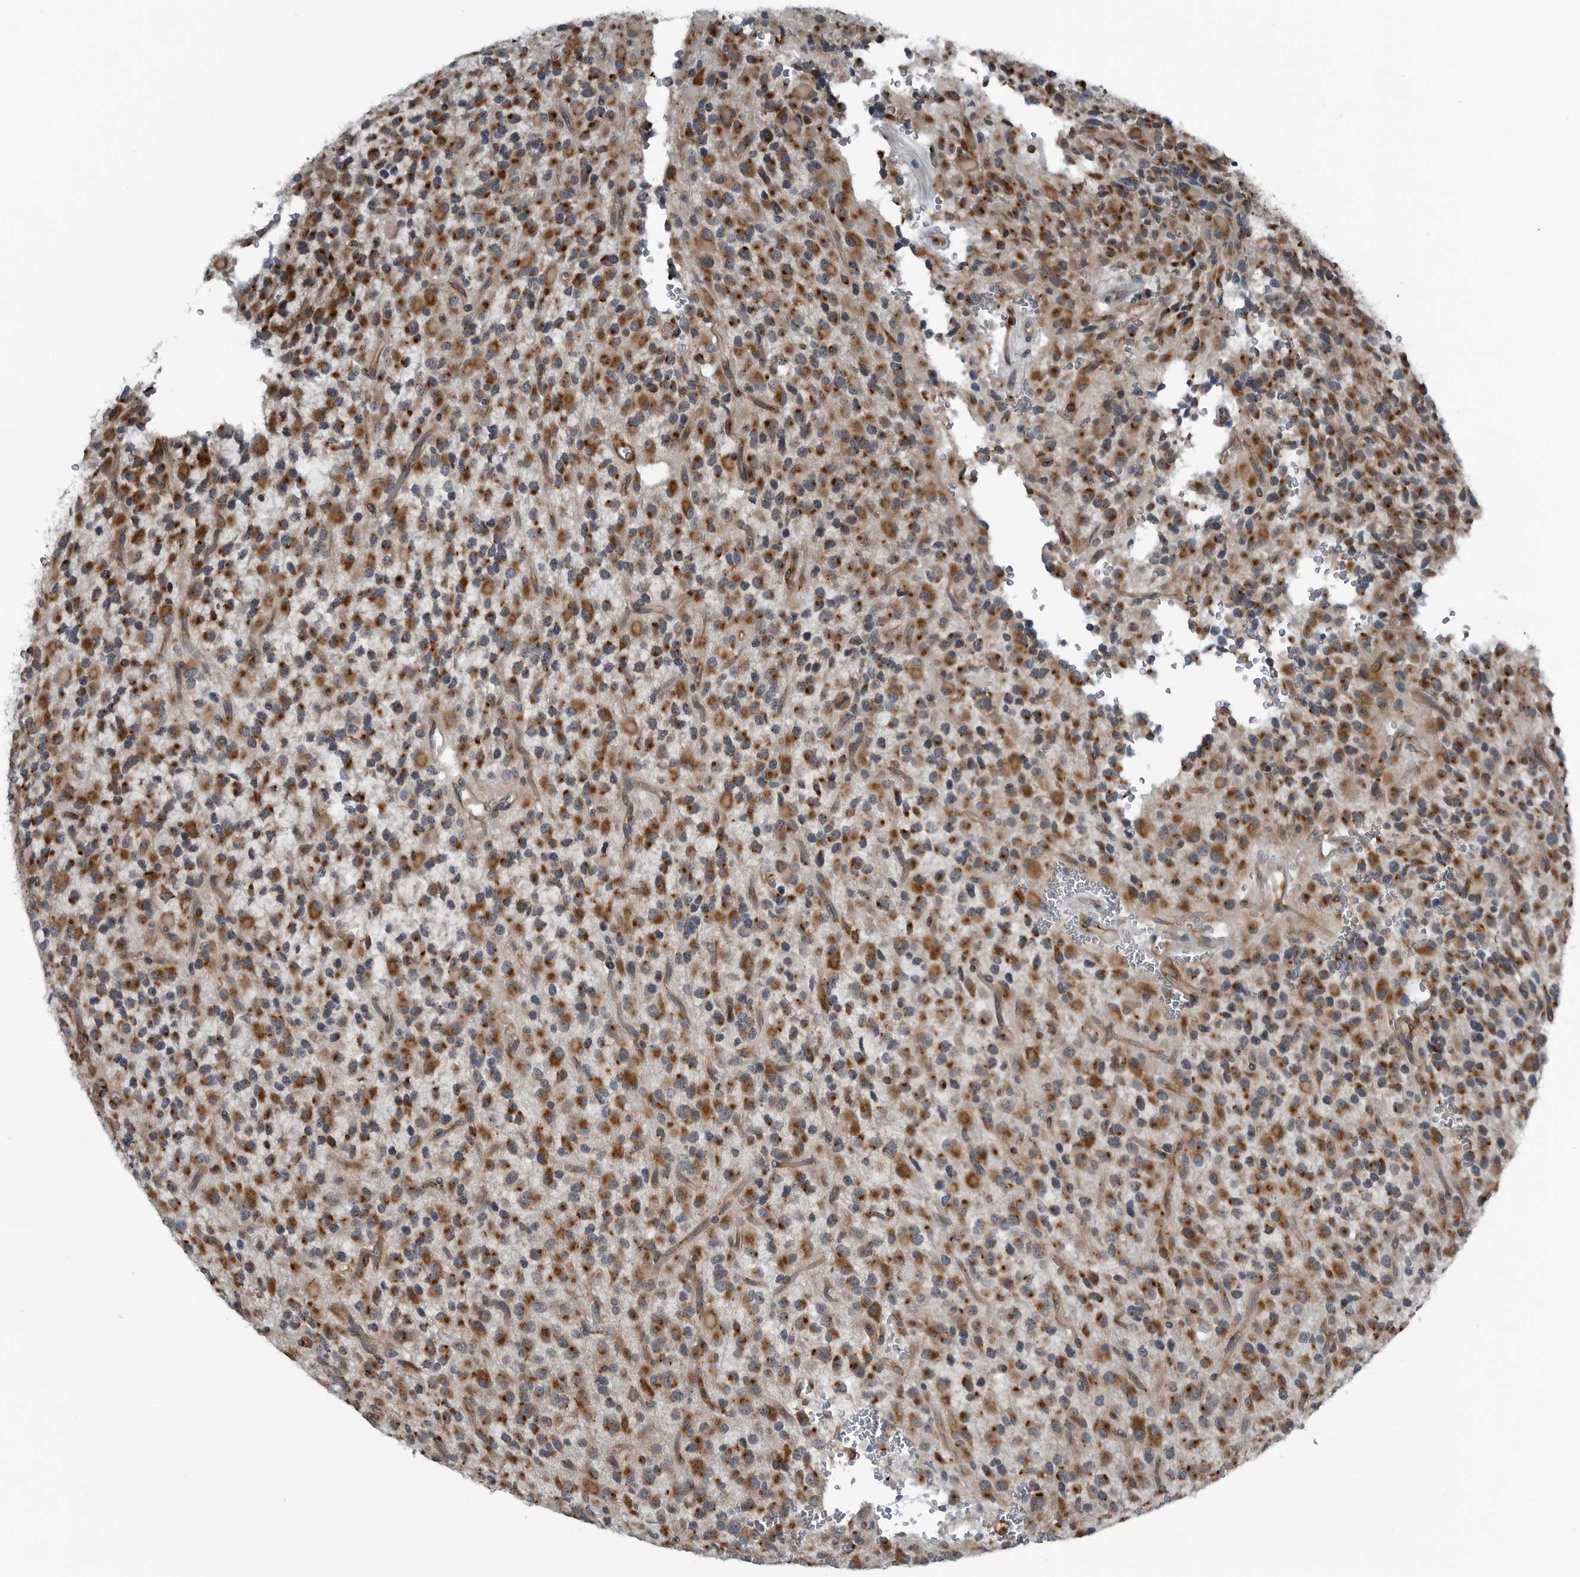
{"staining": {"intensity": "strong", "quantity": "25%-75%", "location": "cytoplasmic/membranous"}, "tissue": "glioma", "cell_type": "Tumor cells", "image_type": "cancer", "snomed": [{"axis": "morphology", "description": "Glioma, malignant, High grade"}, {"axis": "topography", "description": "Brain"}], "caption": "DAB immunohistochemical staining of glioma exhibits strong cytoplasmic/membranous protein expression in approximately 25%-75% of tumor cells. The staining was performed using DAB (3,3'-diaminobenzidine) to visualize the protein expression in brown, while the nuclei were stained in blue with hematoxylin (Magnification: 20x).", "gene": "CEP85", "patient": {"sex": "male", "age": 34}}